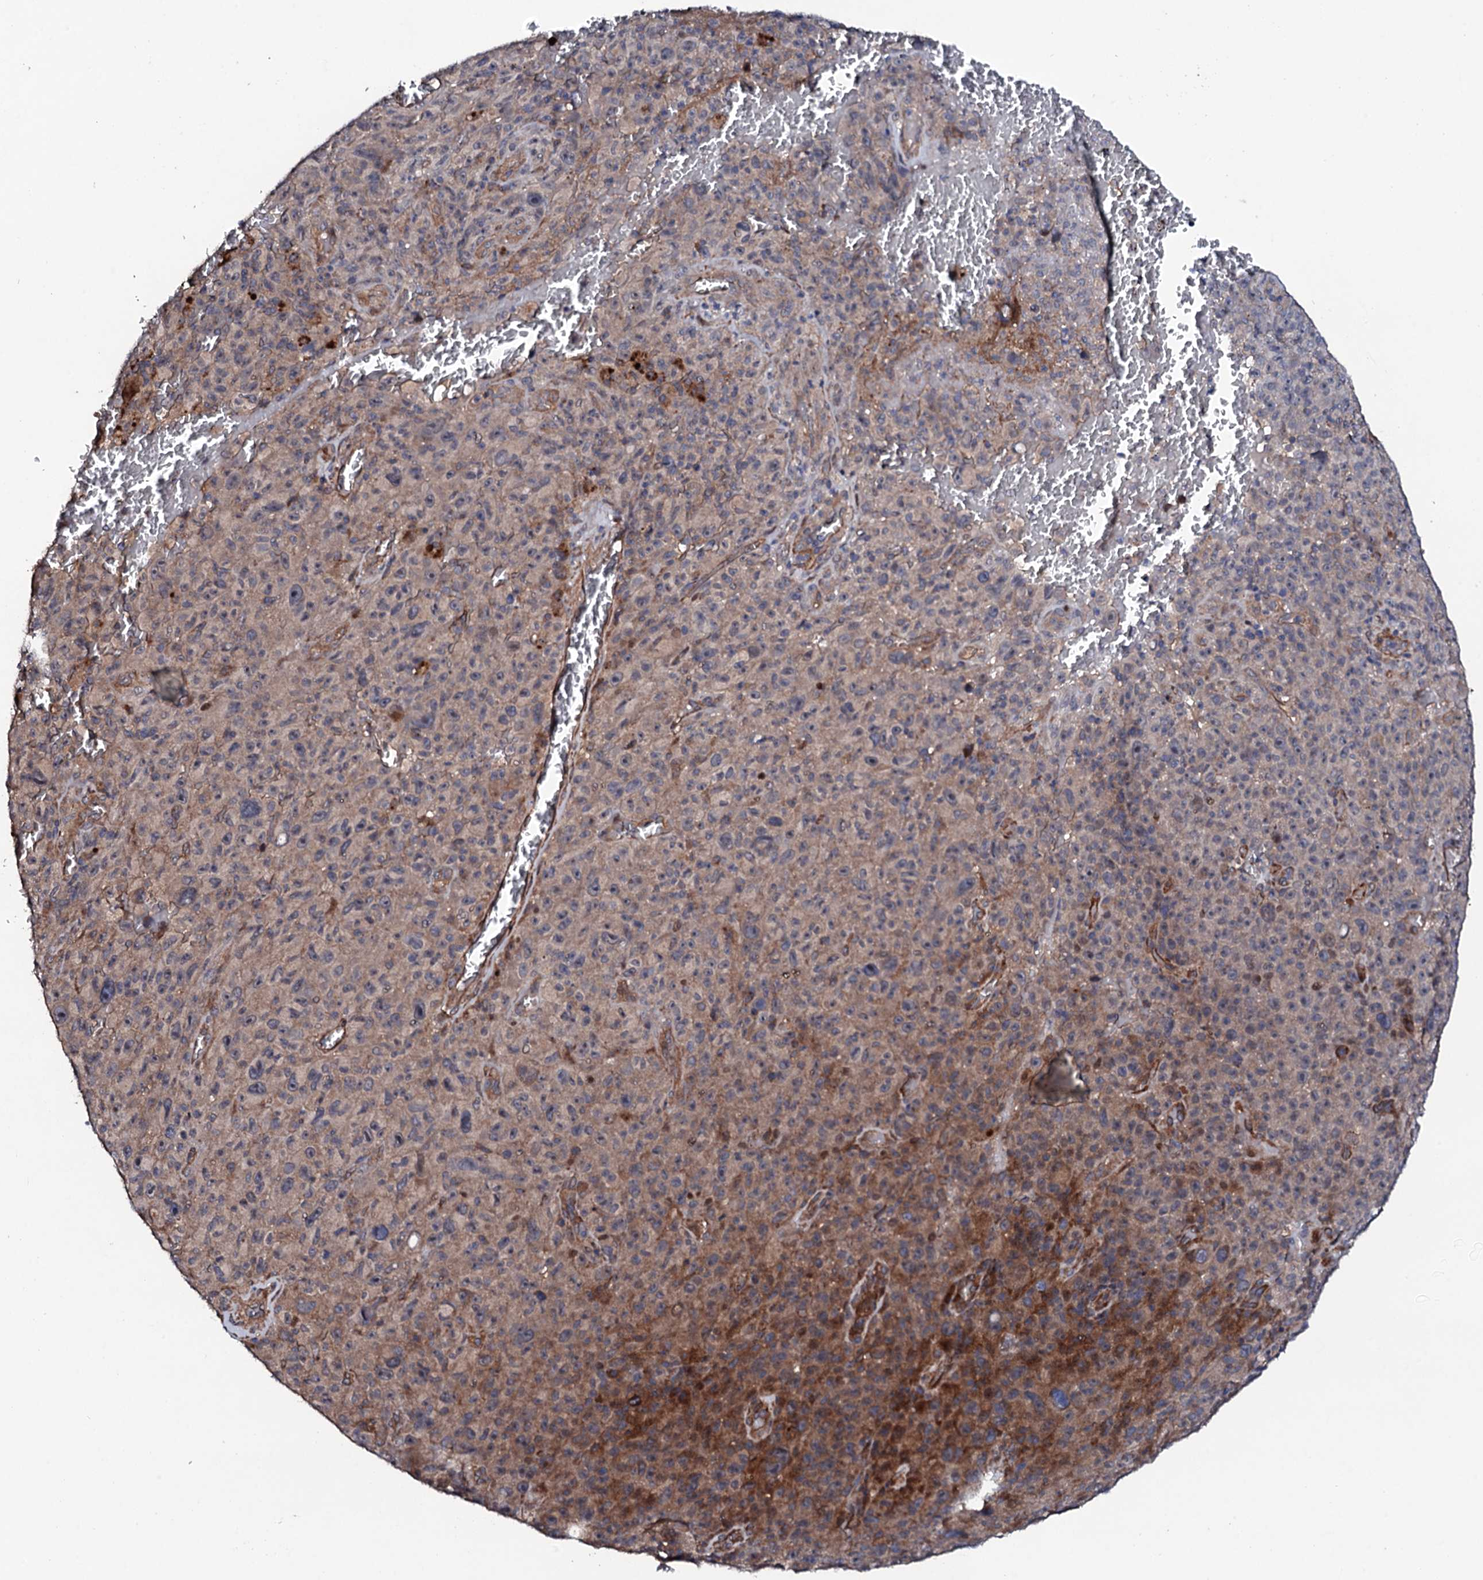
{"staining": {"intensity": "moderate", "quantity": "<25%", "location": "cytoplasmic/membranous"}, "tissue": "melanoma", "cell_type": "Tumor cells", "image_type": "cancer", "snomed": [{"axis": "morphology", "description": "Malignant melanoma, NOS"}, {"axis": "topography", "description": "Skin"}], "caption": "Immunohistochemical staining of malignant melanoma exhibits moderate cytoplasmic/membranous protein expression in about <25% of tumor cells. The staining was performed using DAB (3,3'-diaminobenzidine), with brown indicating positive protein expression. Nuclei are stained blue with hematoxylin.", "gene": "CIAO2A", "patient": {"sex": "female", "age": 82}}